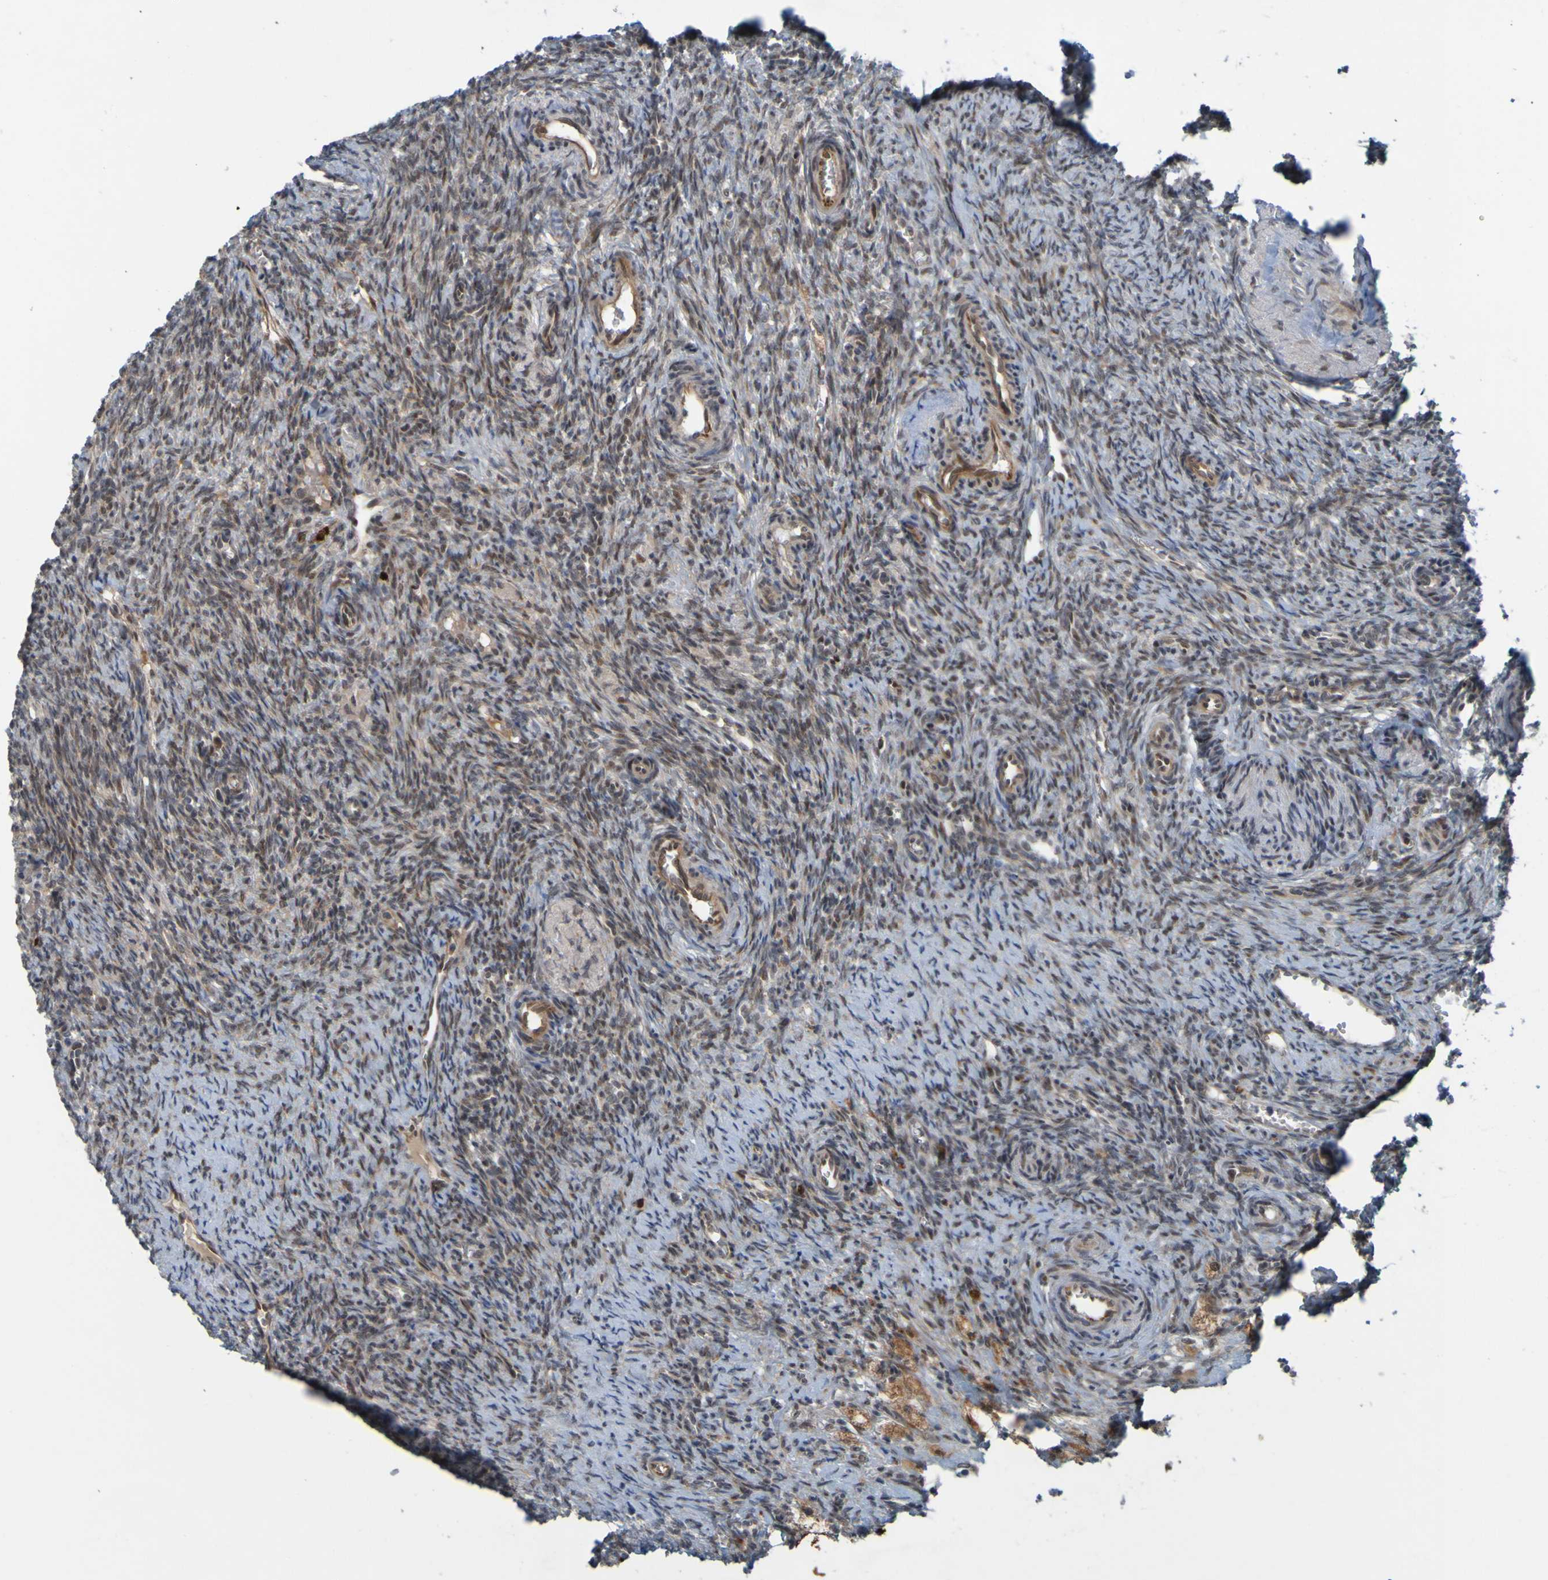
{"staining": {"intensity": "moderate", "quantity": ">75%", "location": "cytoplasmic/membranous,nuclear"}, "tissue": "ovary", "cell_type": "Follicle cells", "image_type": "normal", "snomed": [{"axis": "morphology", "description": "Normal tissue, NOS"}, {"axis": "topography", "description": "Ovary"}], "caption": "This histopathology image displays immunohistochemistry staining of normal ovary, with medium moderate cytoplasmic/membranous,nuclear expression in about >75% of follicle cells.", "gene": "MCPH1", "patient": {"sex": "female", "age": 41}}